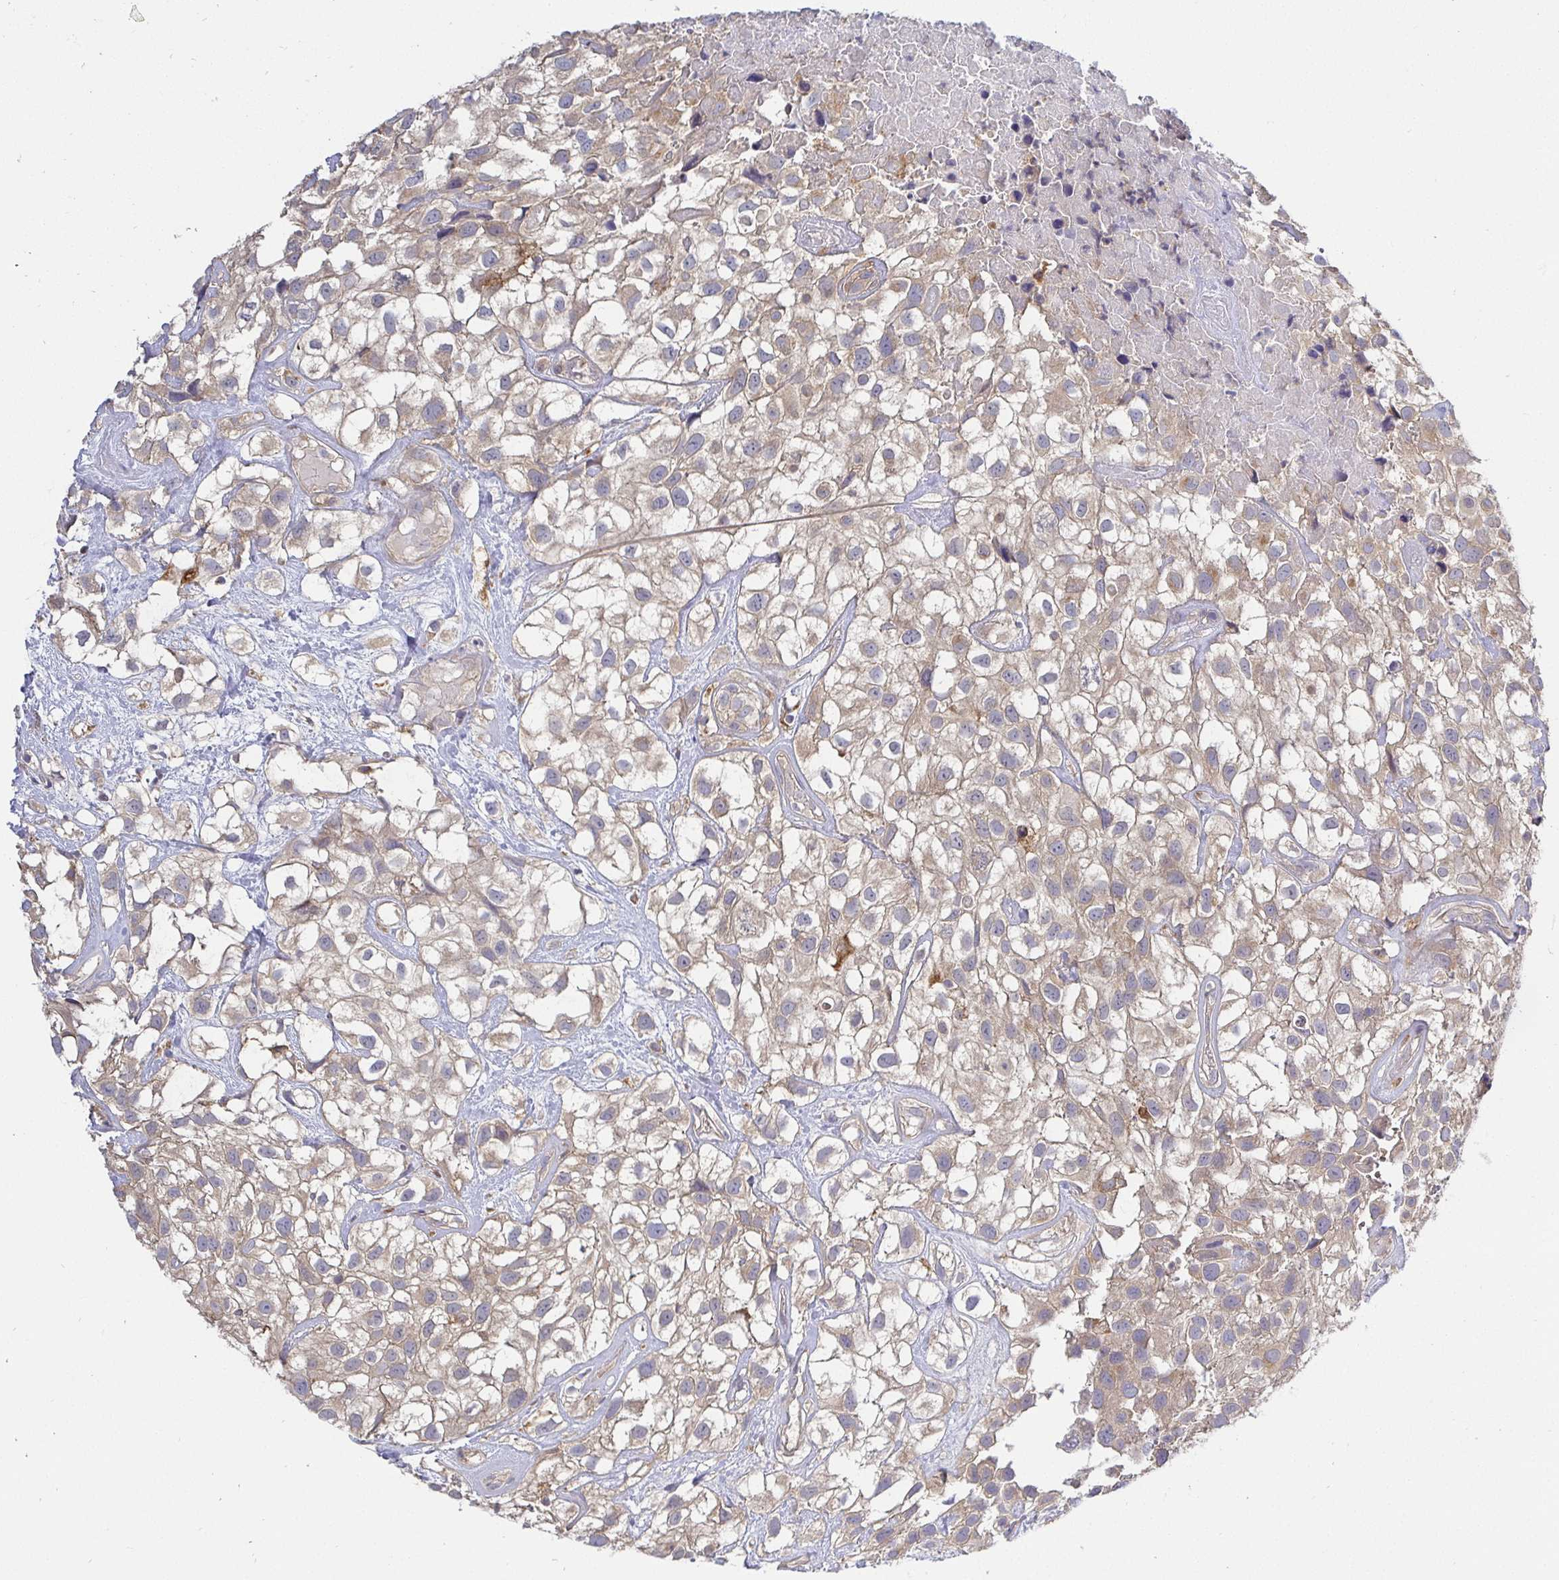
{"staining": {"intensity": "weak", "quantity": ">75%", "location": "cytoplasmic/membranous"}, "tissue": "urothelial cancer", "cell_type": "Tumor cells", "image_type": "cancer", "snomed": [{"axis": "morphology", "description": "Urothelial carcinoma, High grade"}, {"axis": "topography", "description": "Urinary bladder"}], "caption": "A histopathology image of urothelial carcinoma (high-grade) stained for a protein exhibits weak cytoplasmic/membranous brown staining in tumor cells. (DAB = brown stain, brightfield microscopy at high magnification).", "gene": "ATP6V1F", "patient": {"sex": "male", "age": 56}}